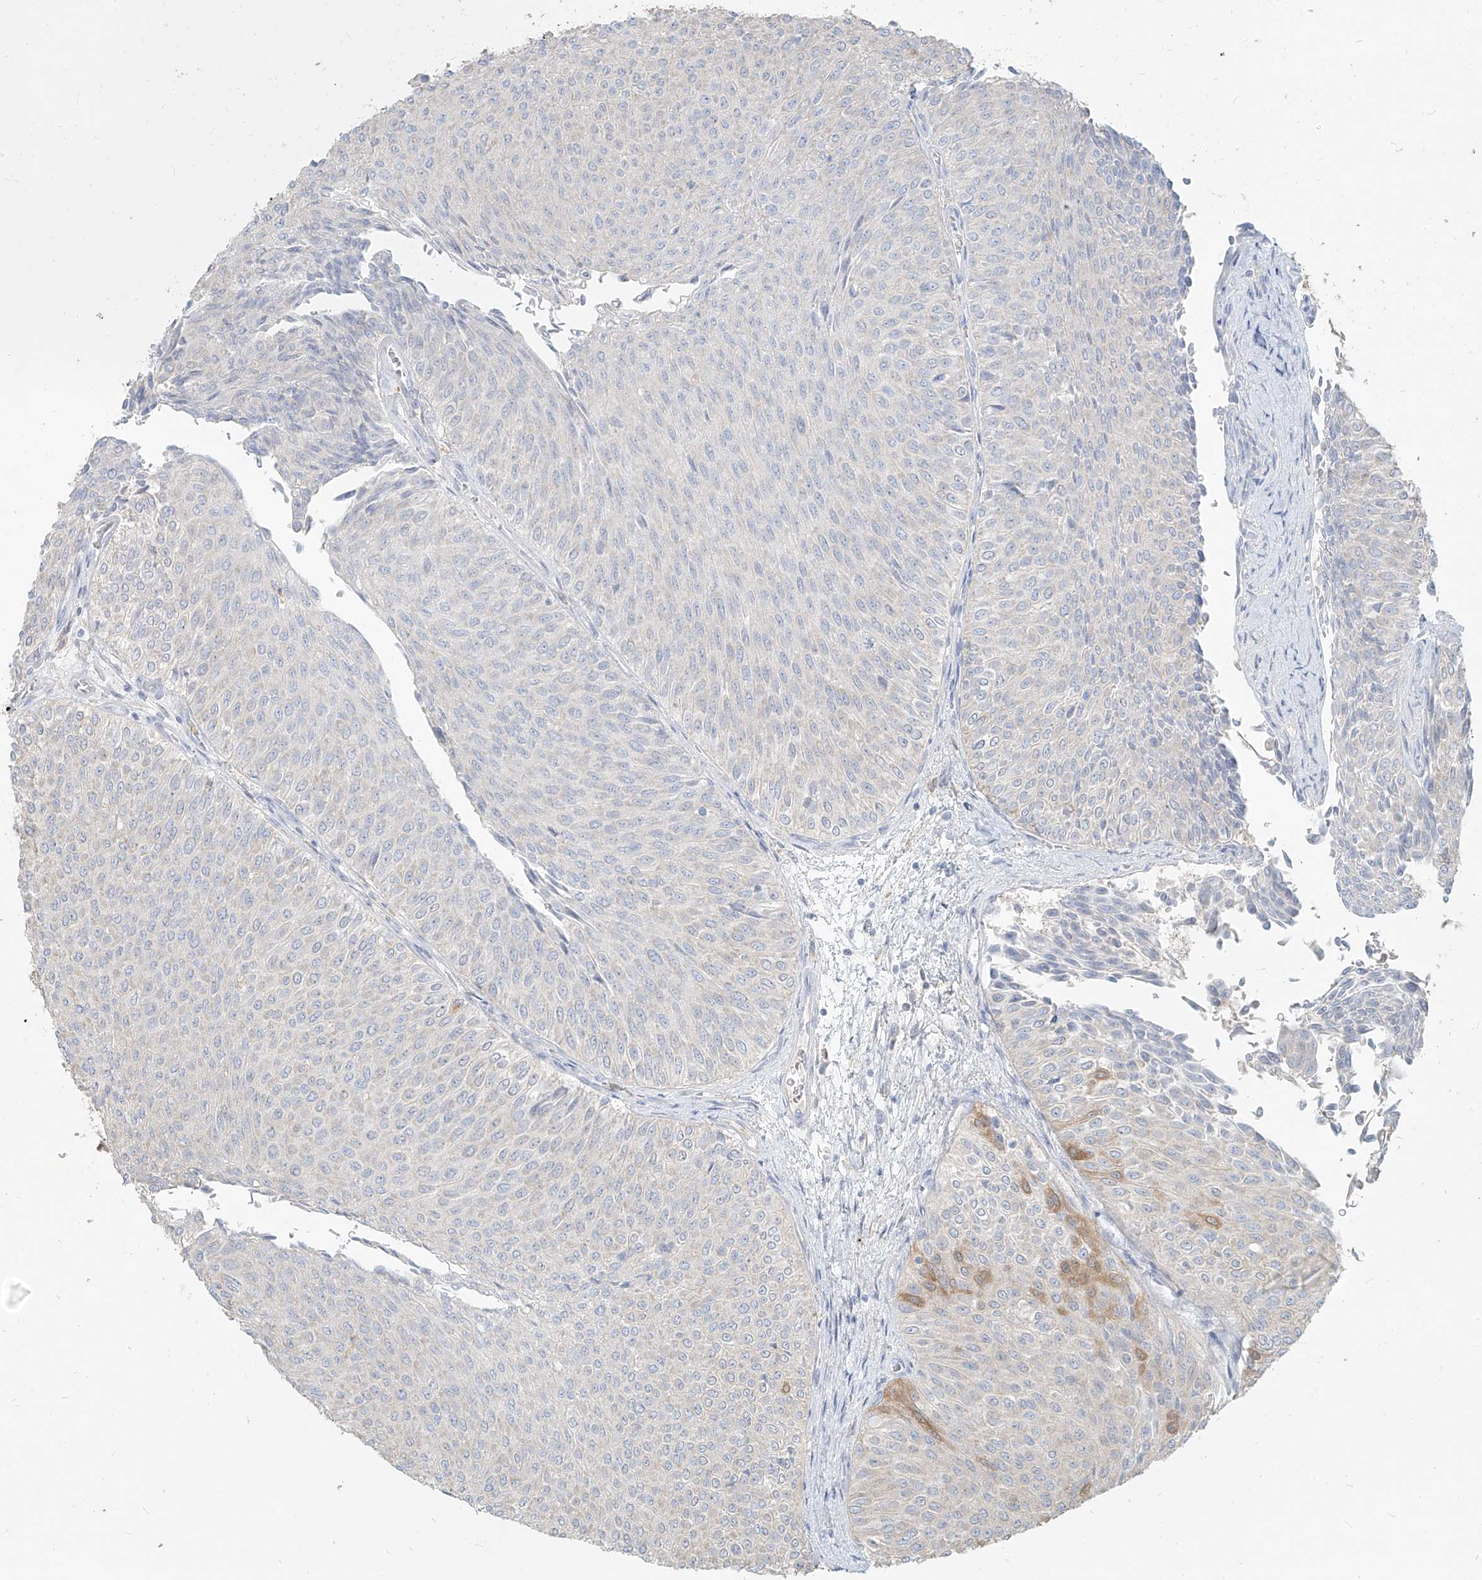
{"staining": {"intensity": "negative", "quantity": "none", "location": "none"}, "tissue": "urothelial cancer", "cell_type": "Tumor cells", "image_type": "cancer", "snomed": [{"axis": "morphology", "description": "Urothelial carcinoma, Low grade"}, {"axis": "topography", "description": "Urinary bladder"}], "caption": "The image shows no significant positivity in tumor cells of urothelial cancer. (DAB (3,3'-diaminobenzidine) immunohistochemistry with hematoxylin counter stain).", "gene": "PGD", "patient": {"sex": "male", "age": 78}}